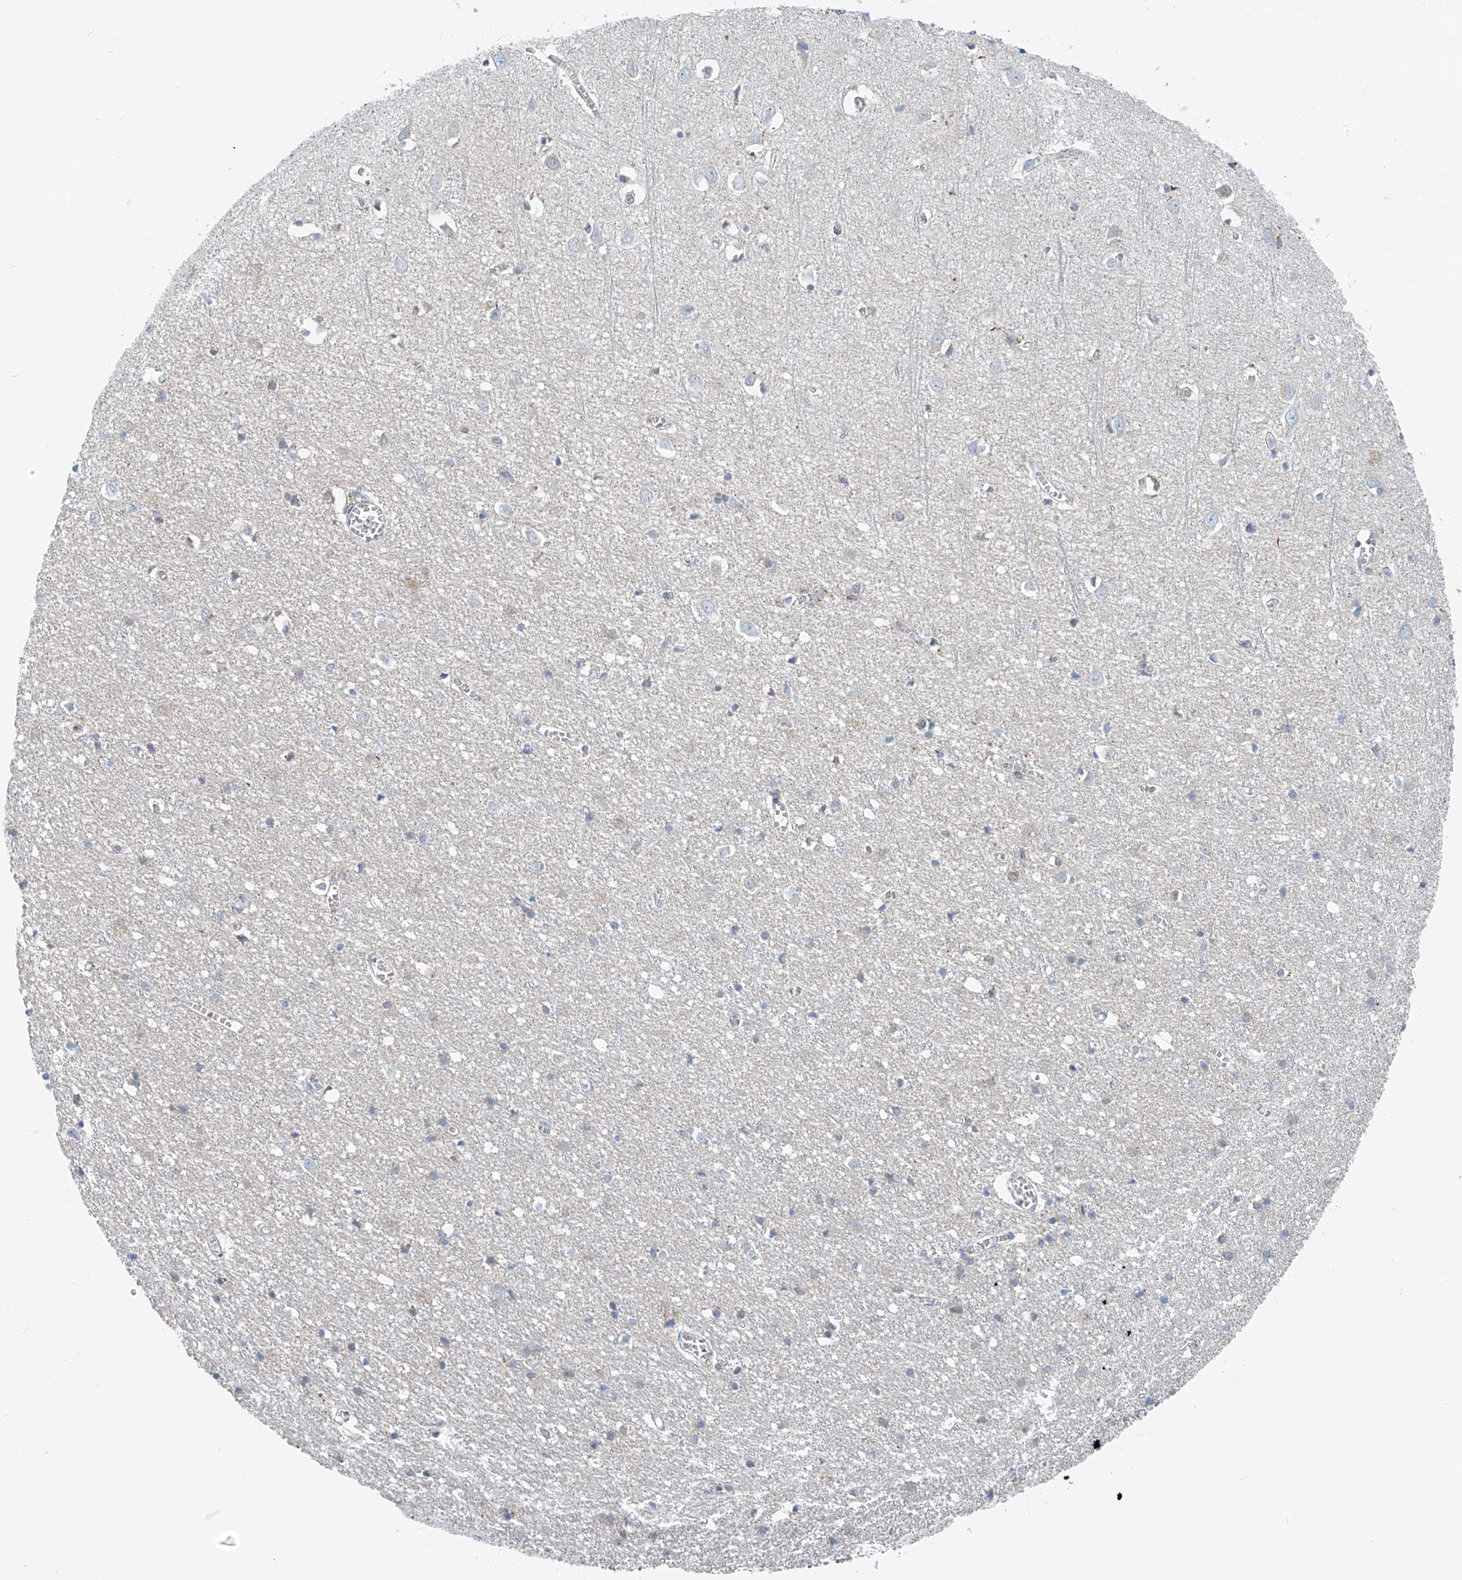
{"staining": {"intensity": "negative", "quantity": "none", "location": "none"}, "tissue": "cerebral cortex", "cell_type": "Endothelial cells", "image_type": "normal", "snomed": [{"axis": "morphology", "description": "Normal tissue, NOS"}, {"axis": "topography", "description": "Cerebral cortex"}], "caption": "Normal cerebral cortex was stained to show a protein in brown. There is no significant staining in endothelial cells. (DAB (3,3'-diaminobenzidine) immunohistochemistry, high magnification).", "gene": "FGD2", "patient": {"sex": "female", "age": 64}}